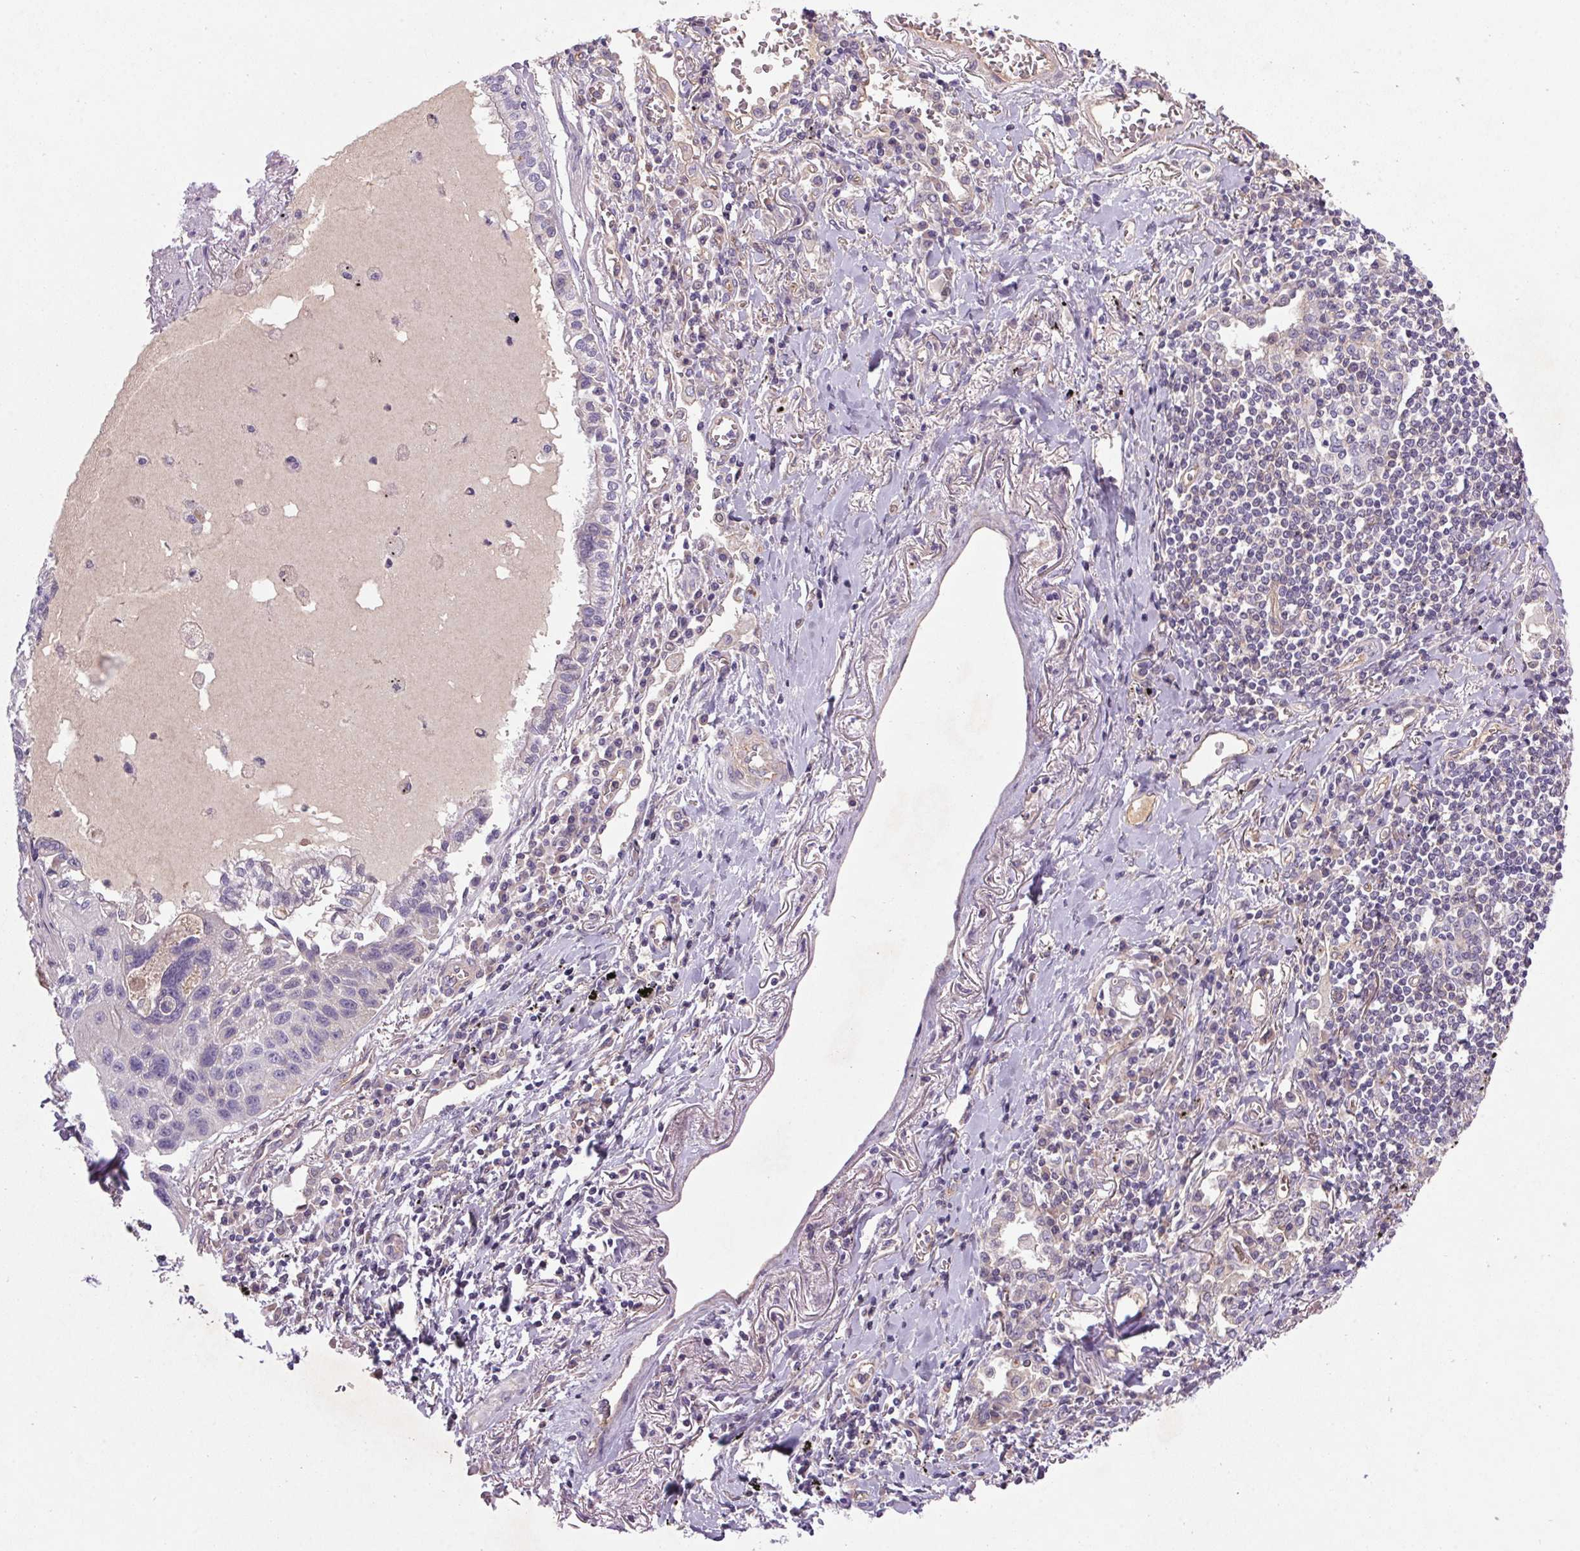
{"staining": {"intensity": "negative", "quantity": "none", "location": "none"}, "tissue": "lung cancer", "cell_type": "Tumor cells", "image_type": "cancer", "snomed": [{"axis": "morphology", "description": "Squamous cell carcinoma, NOS"}, {"axis": "topography", "description": "Lung"}], "caption": "Immunohistochemistry of human squamous cell carcinoma (lung) exhibits no staining in tumor cells.", "gene": "APOC4", "patient": {"sex": "male", "age": 78}}